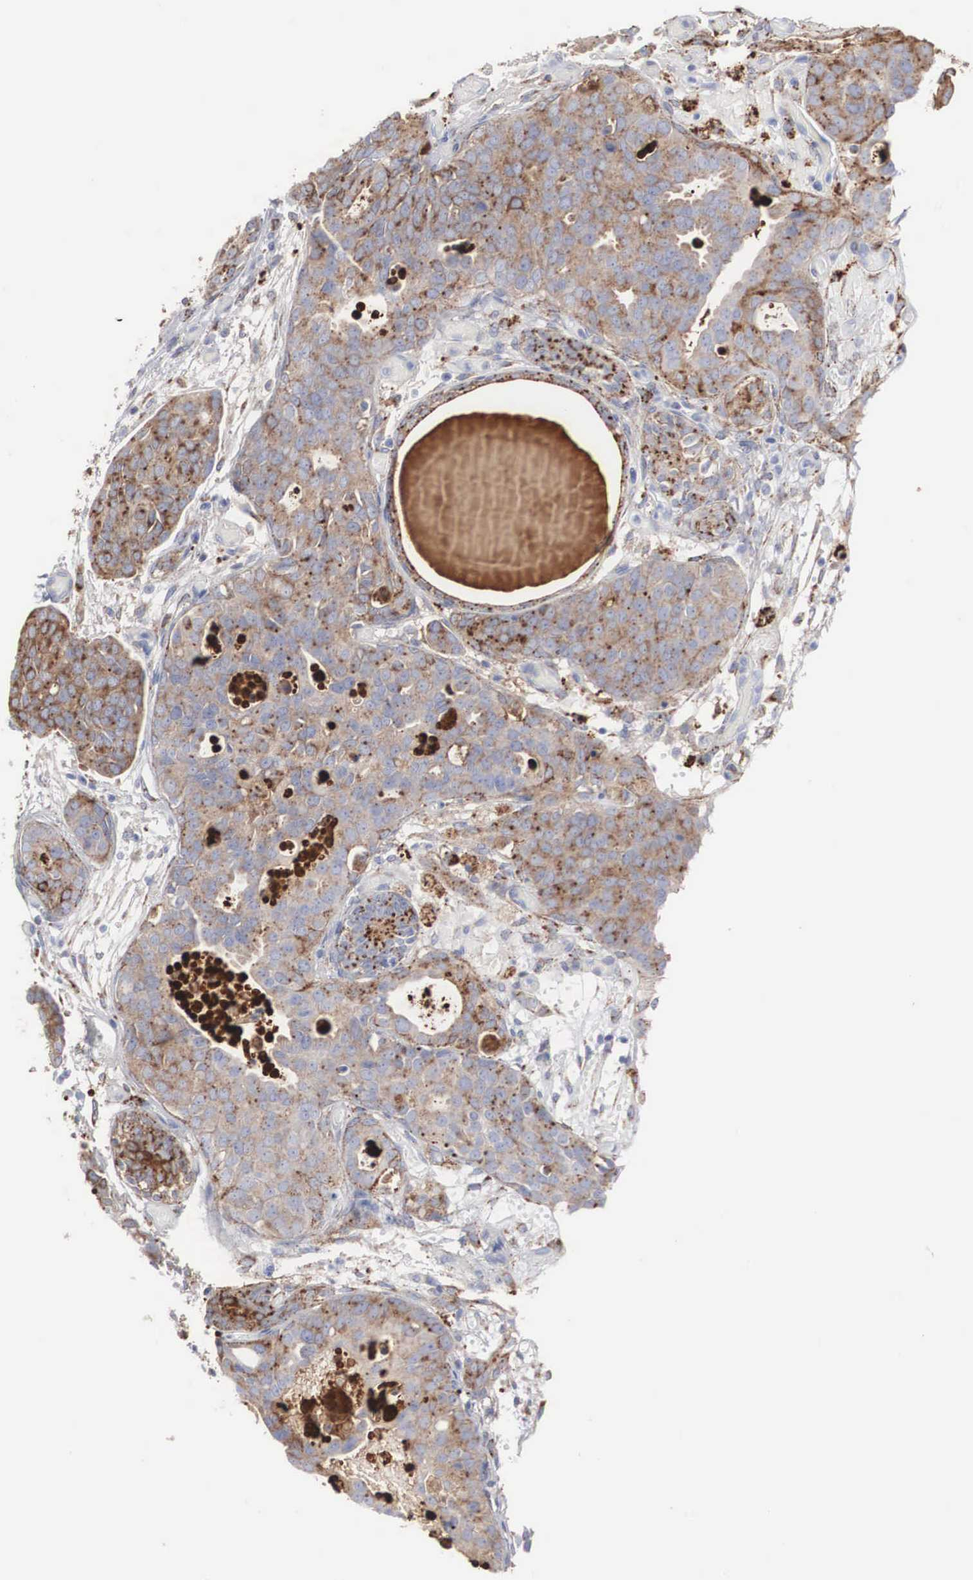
{"staining": {"intensity": "moderate", "quantity": ">75%", "location": "cytoplasmic/membranous"}, "tissue": "urothelial cancer", "cell_type": "Tumor cells", "image_type": "cancer", "snomed": [{"axis": "morphology", "description": "Urothelial carcinoma, High grade"}, {"axis": "topography", "description": "Urinary bladder"}], "caption": "Urothelial cancer was stained to show a protein in brown. There is medium levels of moderate cytoplasmic/membranous staining in approximately >75% of tumor cells.", "gene": "LGALS3BP", "patient": {"sex": "male", "age": 78}}